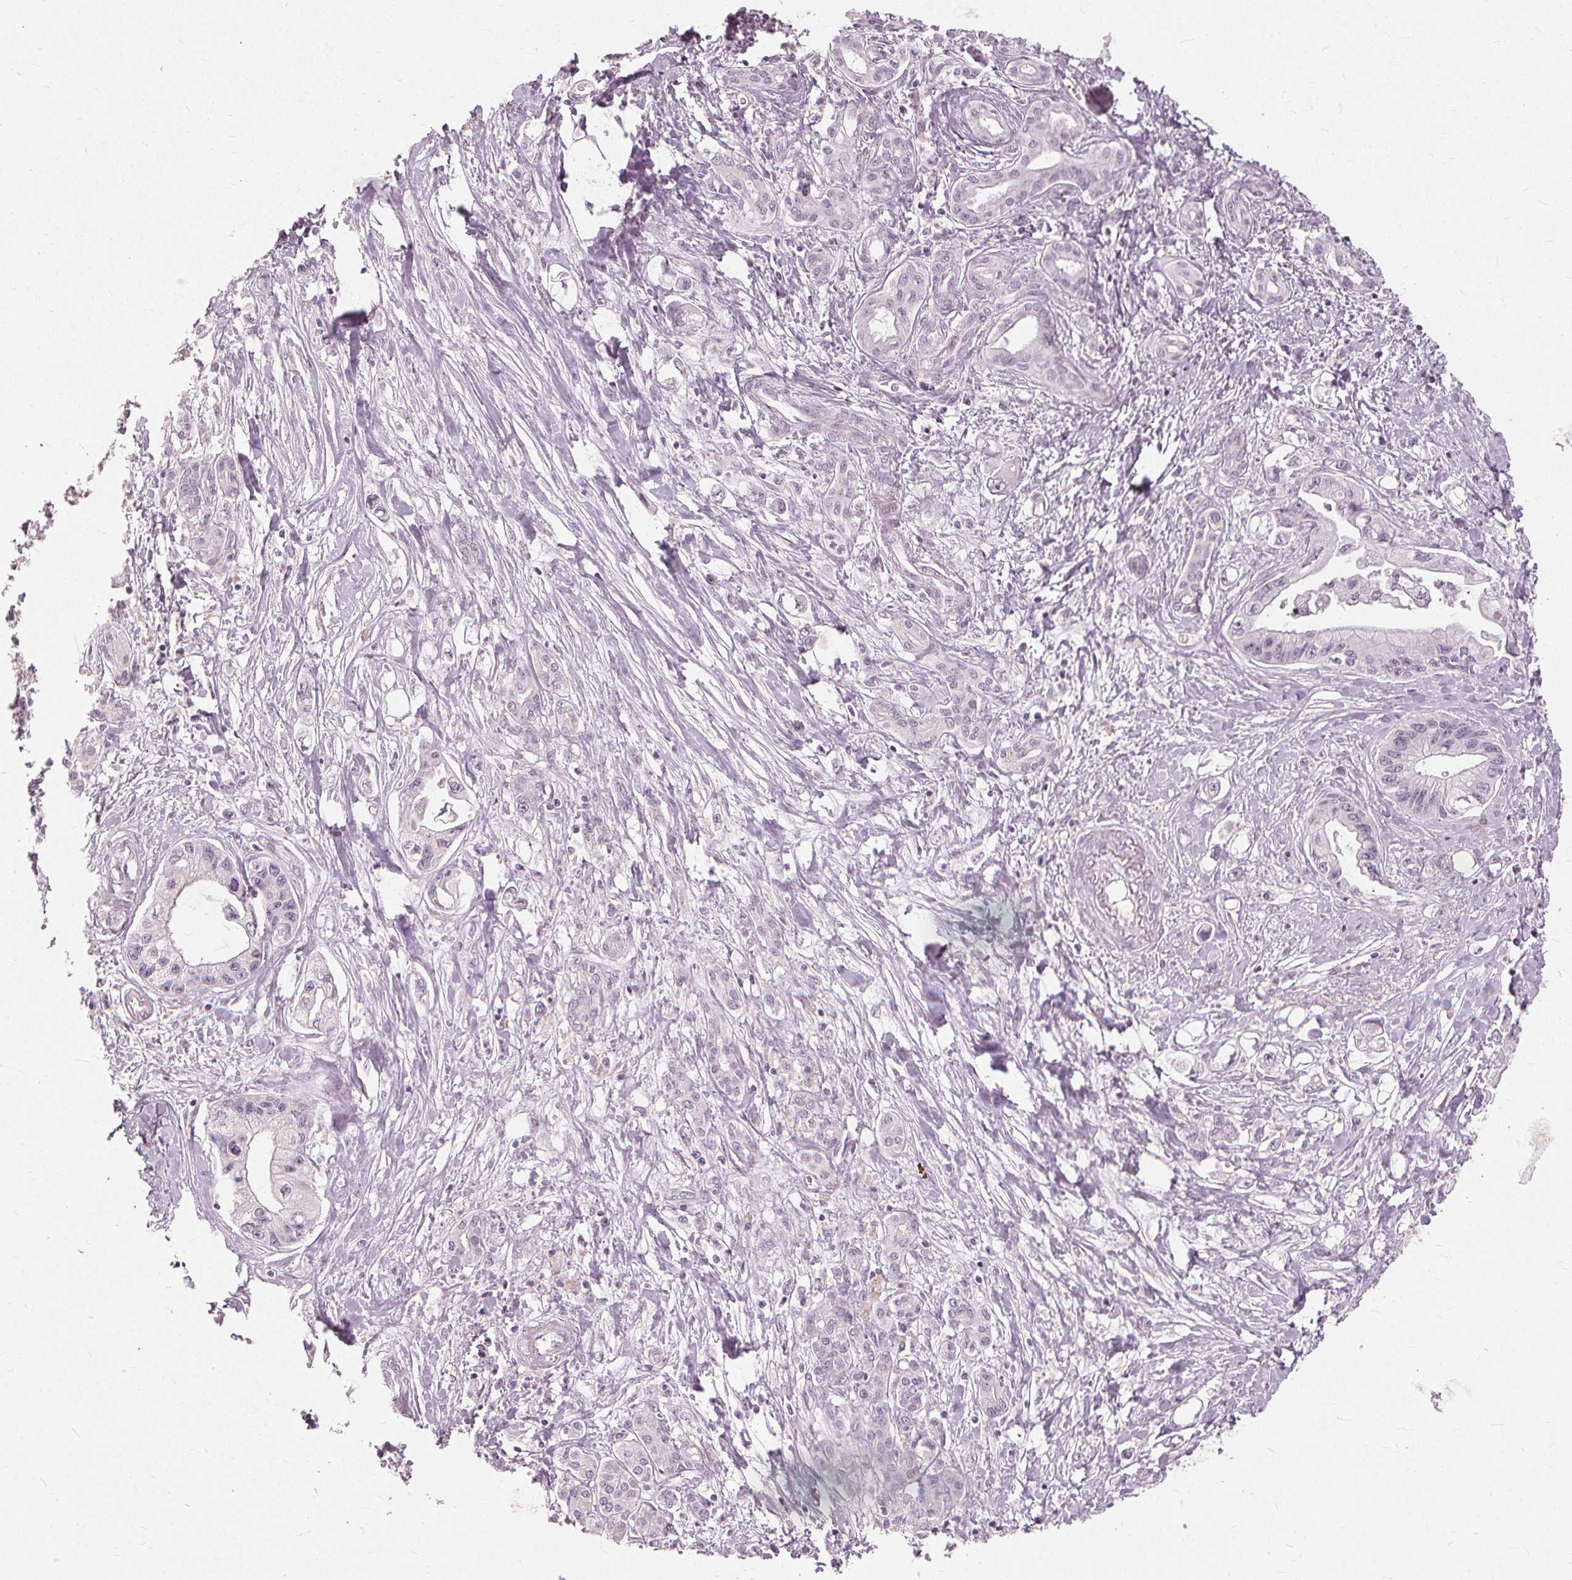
{"staining": {"intensity": "negative", "quantity": "none", "location": "none"}, "tissue": "pancreatic cancer", "cell_type": "Tumor cells", "image_type": "cancer", "snomed": [{"axis": "morphology", "description": "Adenocarcinoma, NOS"}, {"axis": "topography", "description": "Pancreas"}], "caption": "Immunohistochemistry photomicrograph of neoplastic tissue: human pancreatic cancer (adenocarcinoma) stained with DAB reveals no significant protein expression in tumor cells.", "gene": "SFTPD", "patient": {"sex": "male", "age": 61}}